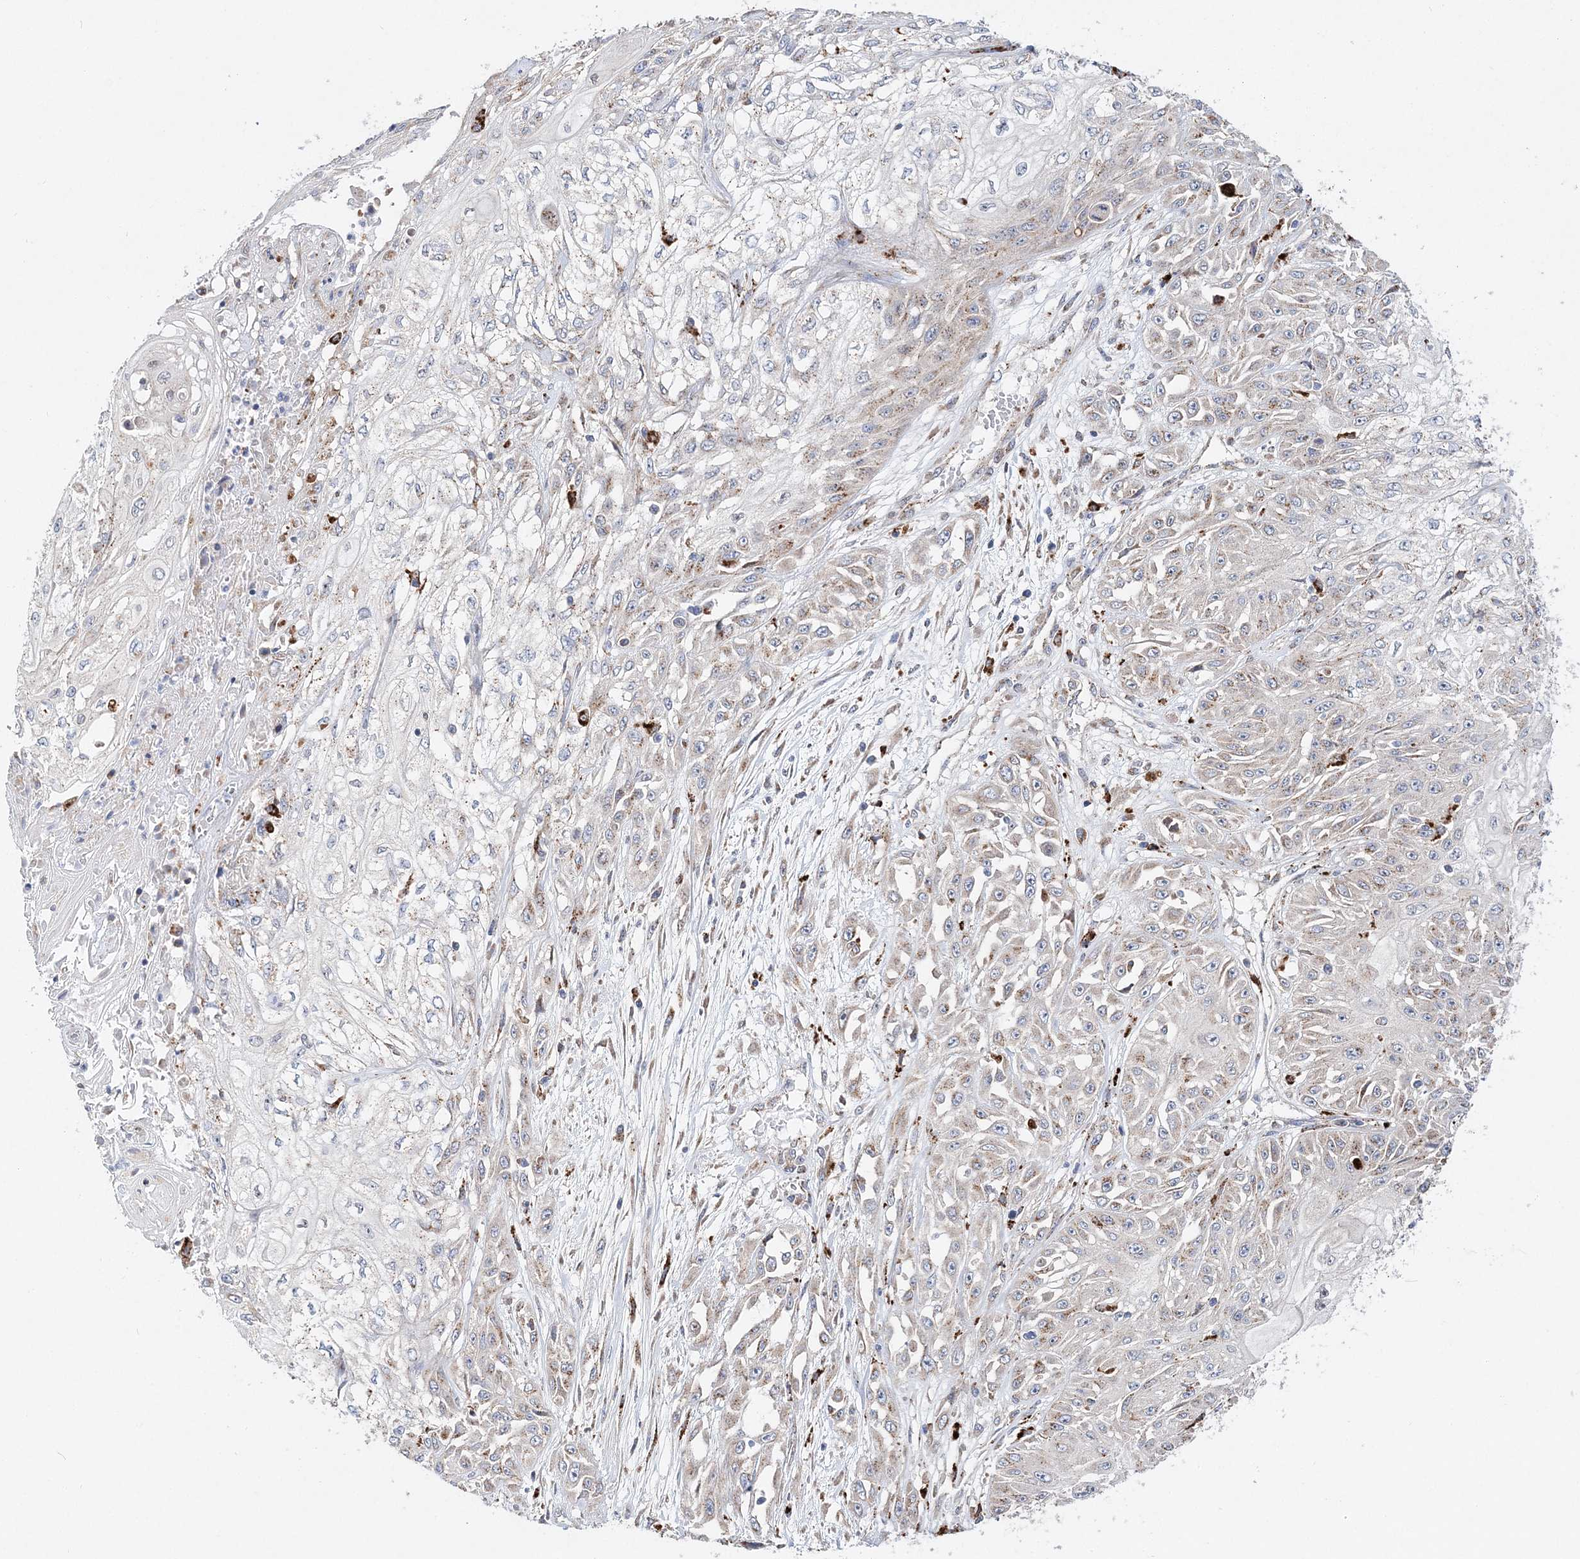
{"staining": {"intensity": "weak", "quantity": "25%-75%", "location": "cytoplasmic/membranous"}, "tissue": "skin cancer", "cell_type": "Tumor cells", "image_type": "cancer", "snomed": [{"axis": "morphology", "description": "Squamous cell carcinoma, NOS"}, {"axis": "morphology", "description": "Squamous cell carcinoma, metastatic, NOS"}, {"axis": "topography", "description": "Skin"}, {"axis": "topography", "description": "Lymph node"}], "caption": "Immunohistochemical staining of skin cancer demonstrates weak cytoplasmic/membranous protein positivity in about 25%-75% of tumor cells. (Brightfield microscopy of DAB IHC at high magnification).", "gene": "C3orf38", "patient": {"sex": "male", "age": 75}}